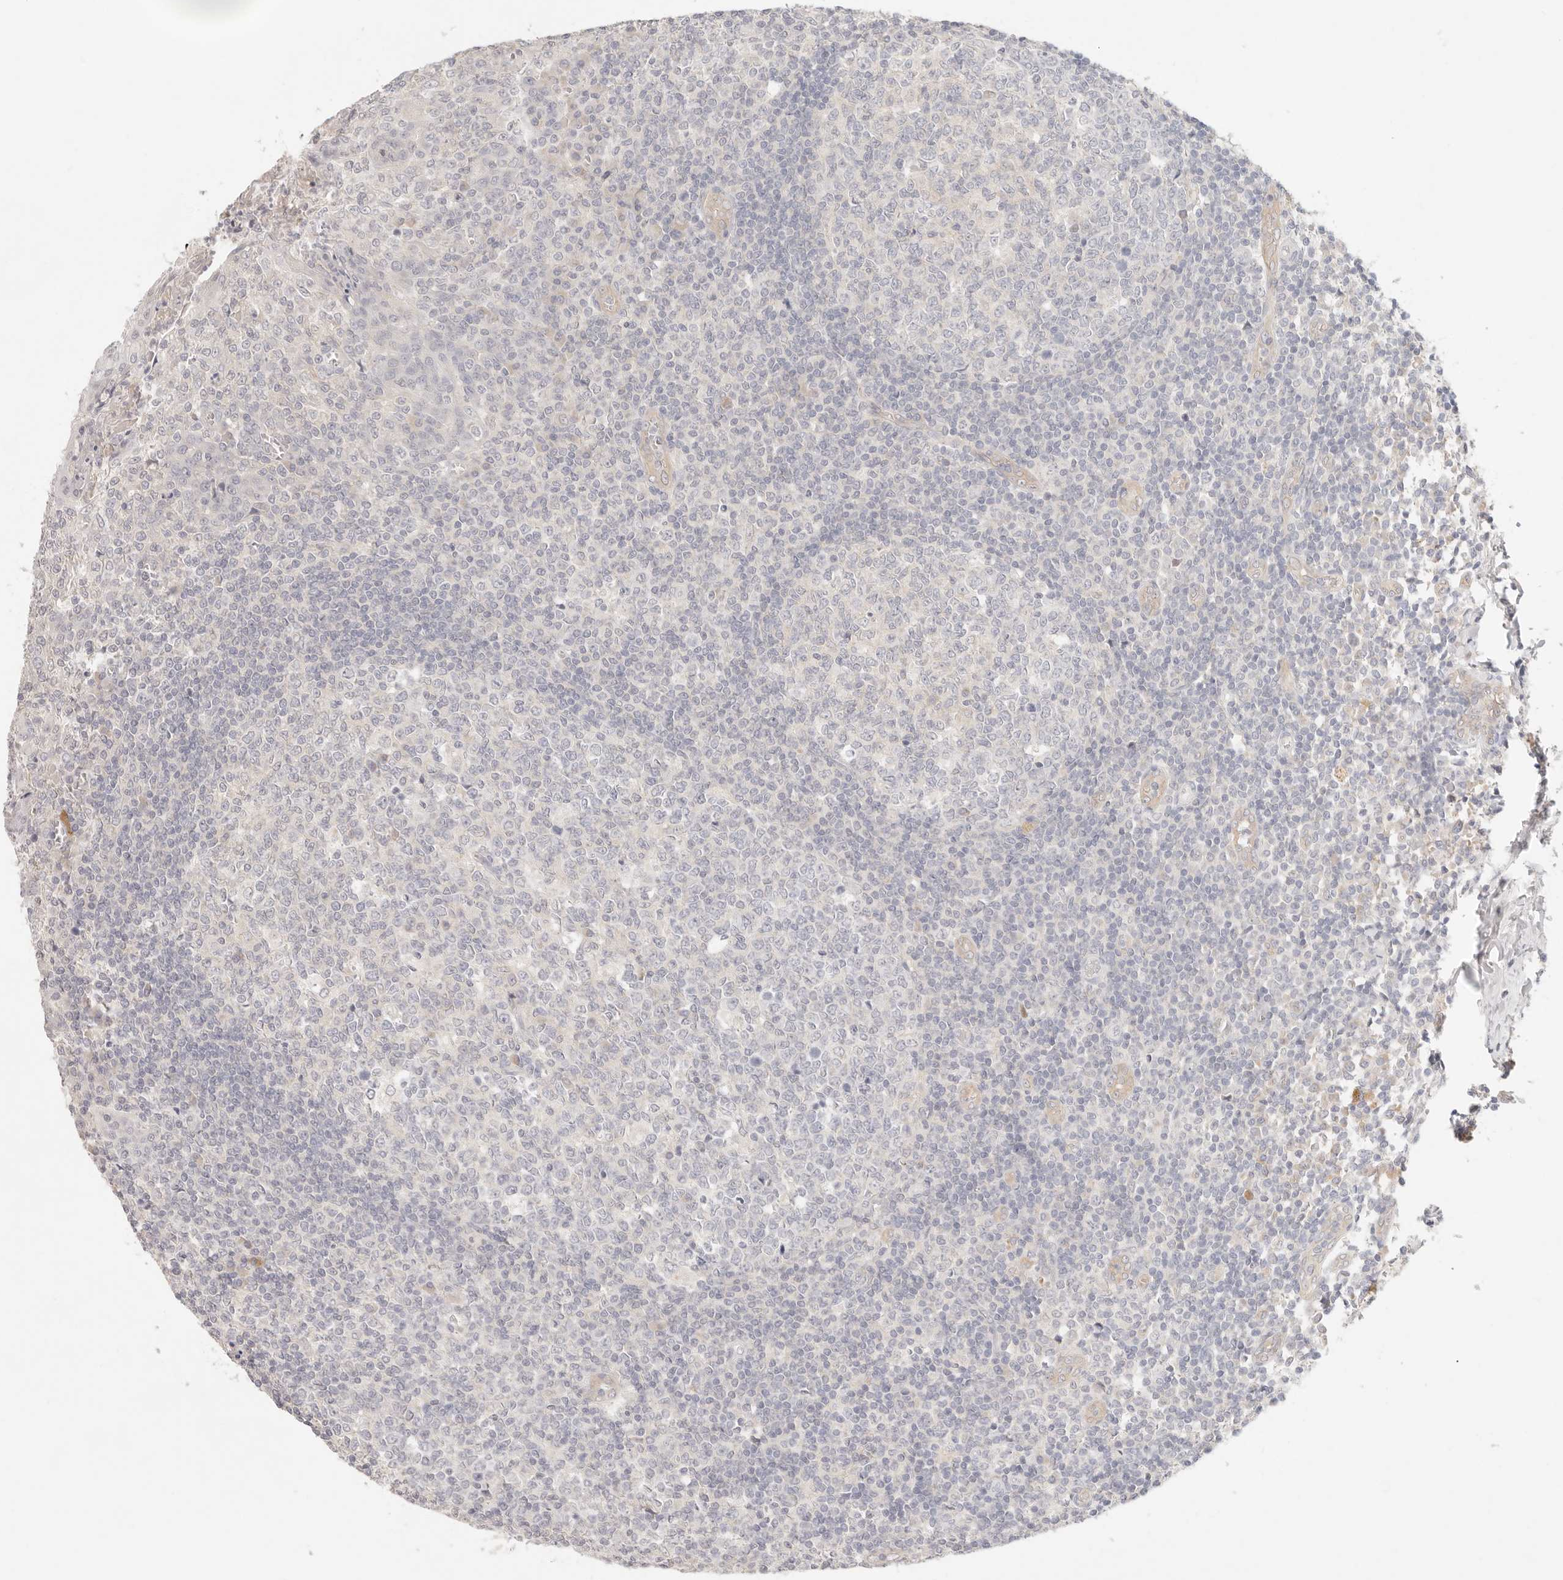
{"staining": {"intensity": "negative", "quantity": "none", "location": "none"}, "tissue": "tonsil", "cell_type": "Germinal center cells", "image_type": "normal", "snomed": [{"axis": "morphology", "description": "Normal tissue, NOS"}, {"axis": "topography", "description": "Tonsil"}], "caption": "Immunohistochemical staining of unremarkable tonsil reveals no significant expression in germinal center cells. (Stains: DAB immunohistochemistry with hematoxylin counter stain, Microscopy: brightfield microscopy at high magnification).", "gene": "SPHK1", "patient": {"sex": "female", "age": 19}}